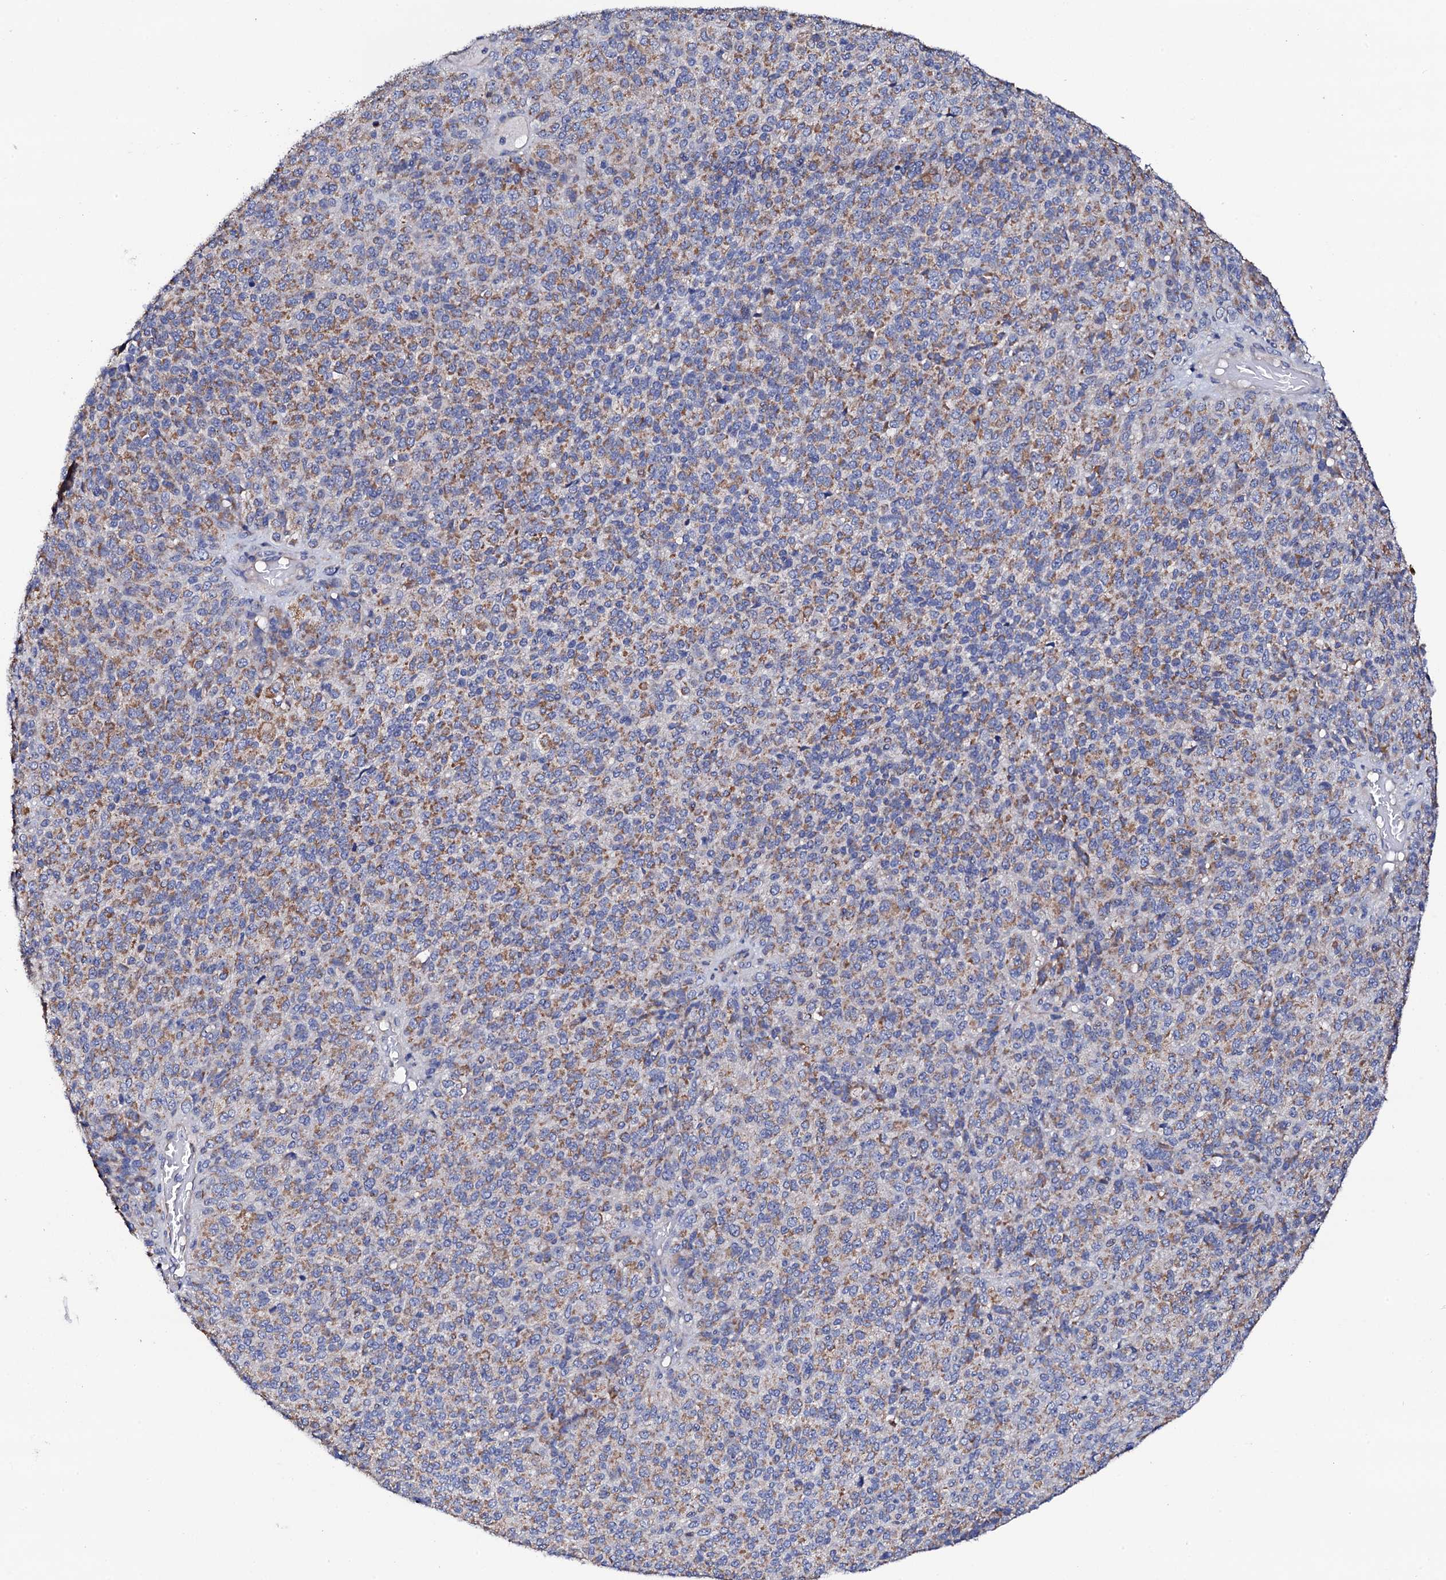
{"staining": {"intensity": "moderate", "quantity": "25%-75%", "location": "cytoplasmic/membranous"}, "tissue": "melanoma", "cell_type": "Tumor cells", "image_type": "cancer", "snomed": [{"axis": "morphology", "description": "Malignant melanoma, Metastatic site"}, {"axis": "topography", "description": "Brain"}], "caption": "Human malignant melanoma (metastatic site) stained with a brown dye exhibits moderate cytoplasmic/membranous positive staining in approximately 25%-75% of tumor cells.", "gene": "TCAF2", "patient": {"sex": "female", "age": 56}}